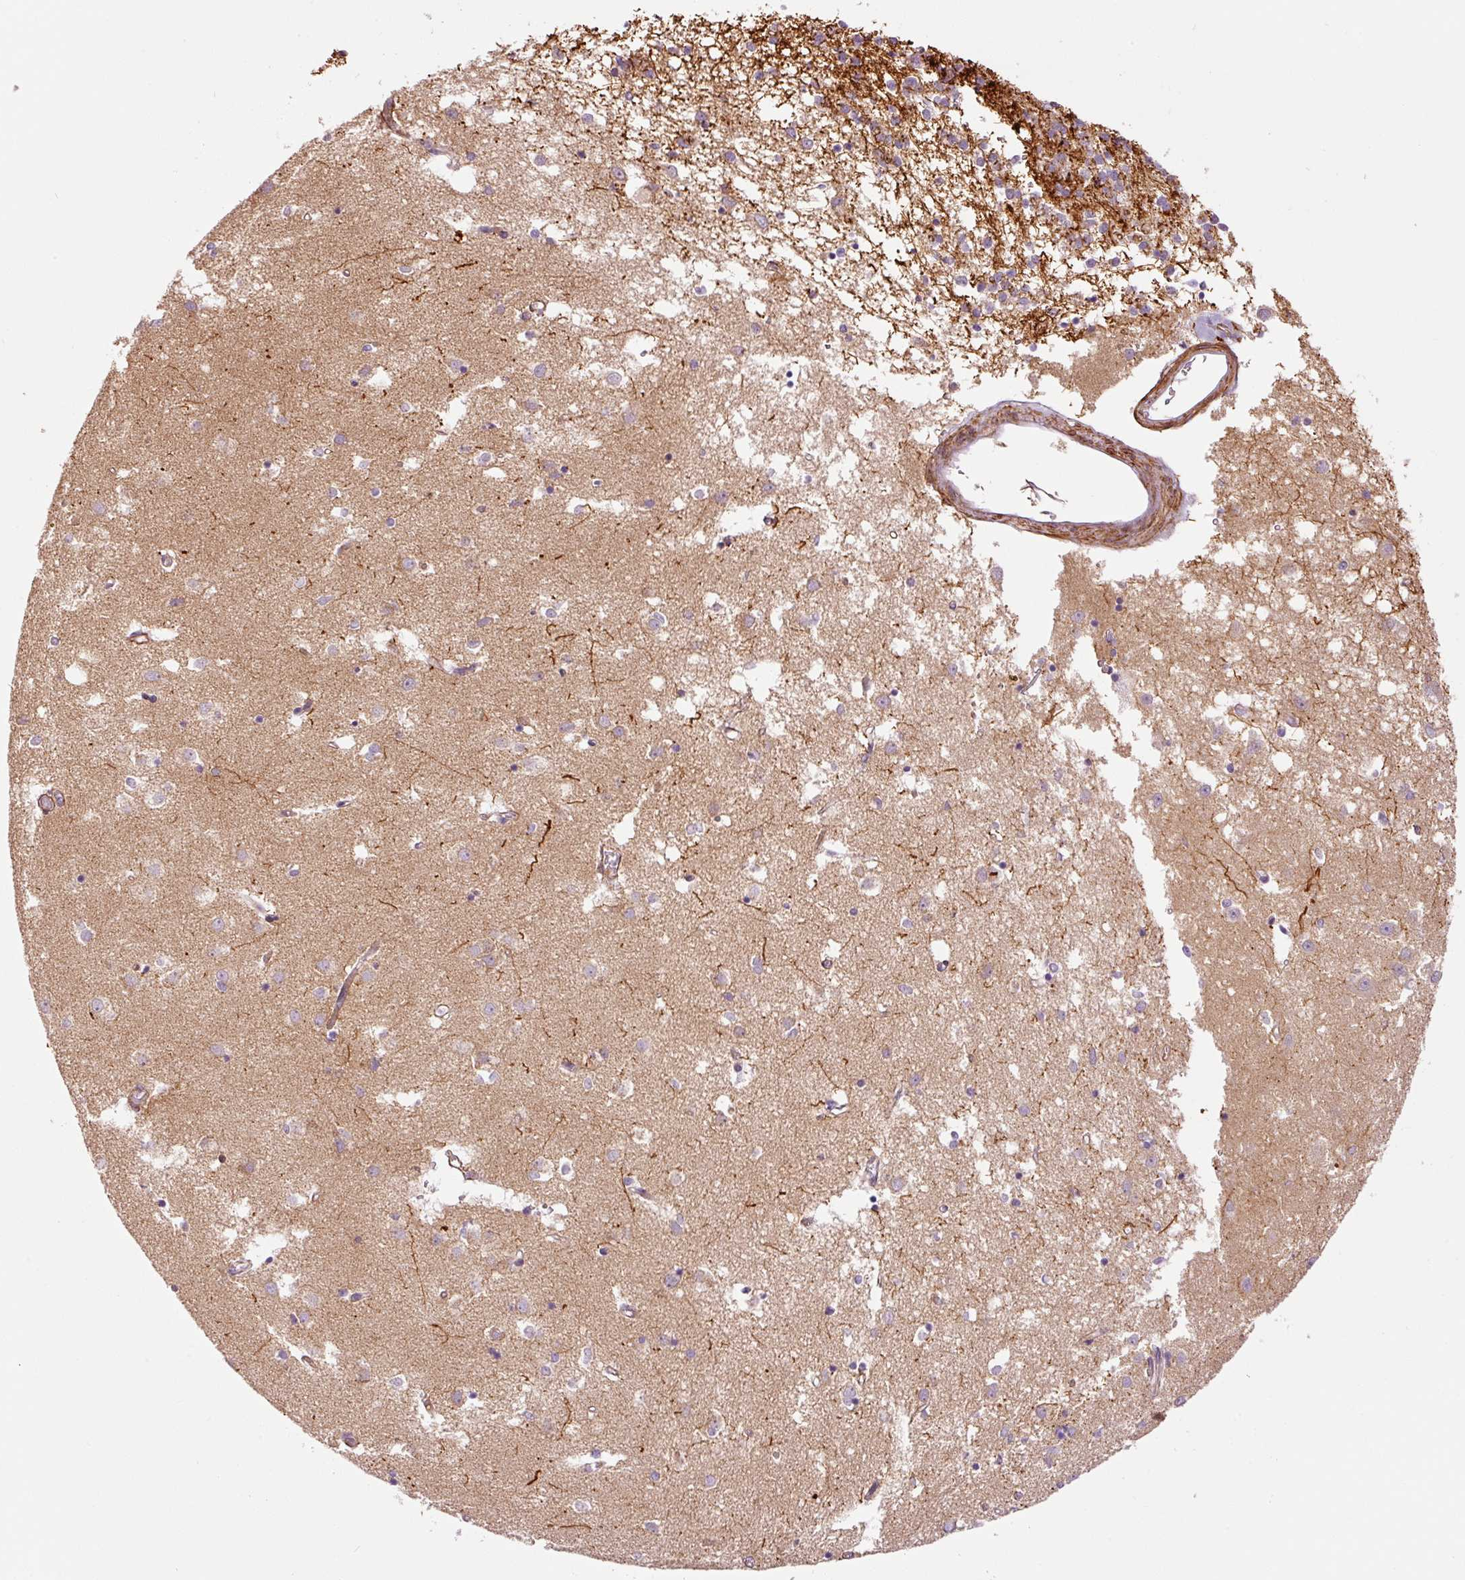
{"staining": {"intensity": "negative", "quantity": "none", "location": "none"}, "tissue": "caudate", "cell_type": "Glial cells", "image_type": "normal", "snomed": [{"axis": "morphology", "description": "Normal tissue, NOS"}, {"axis": "topography", "description": "Lateral ventricle wall"}], "caption": "Glial cells are negative for protein expression in benign human caudate.", "gene": "LIMK2", "patient": {"sex": "male", "age": 70}}